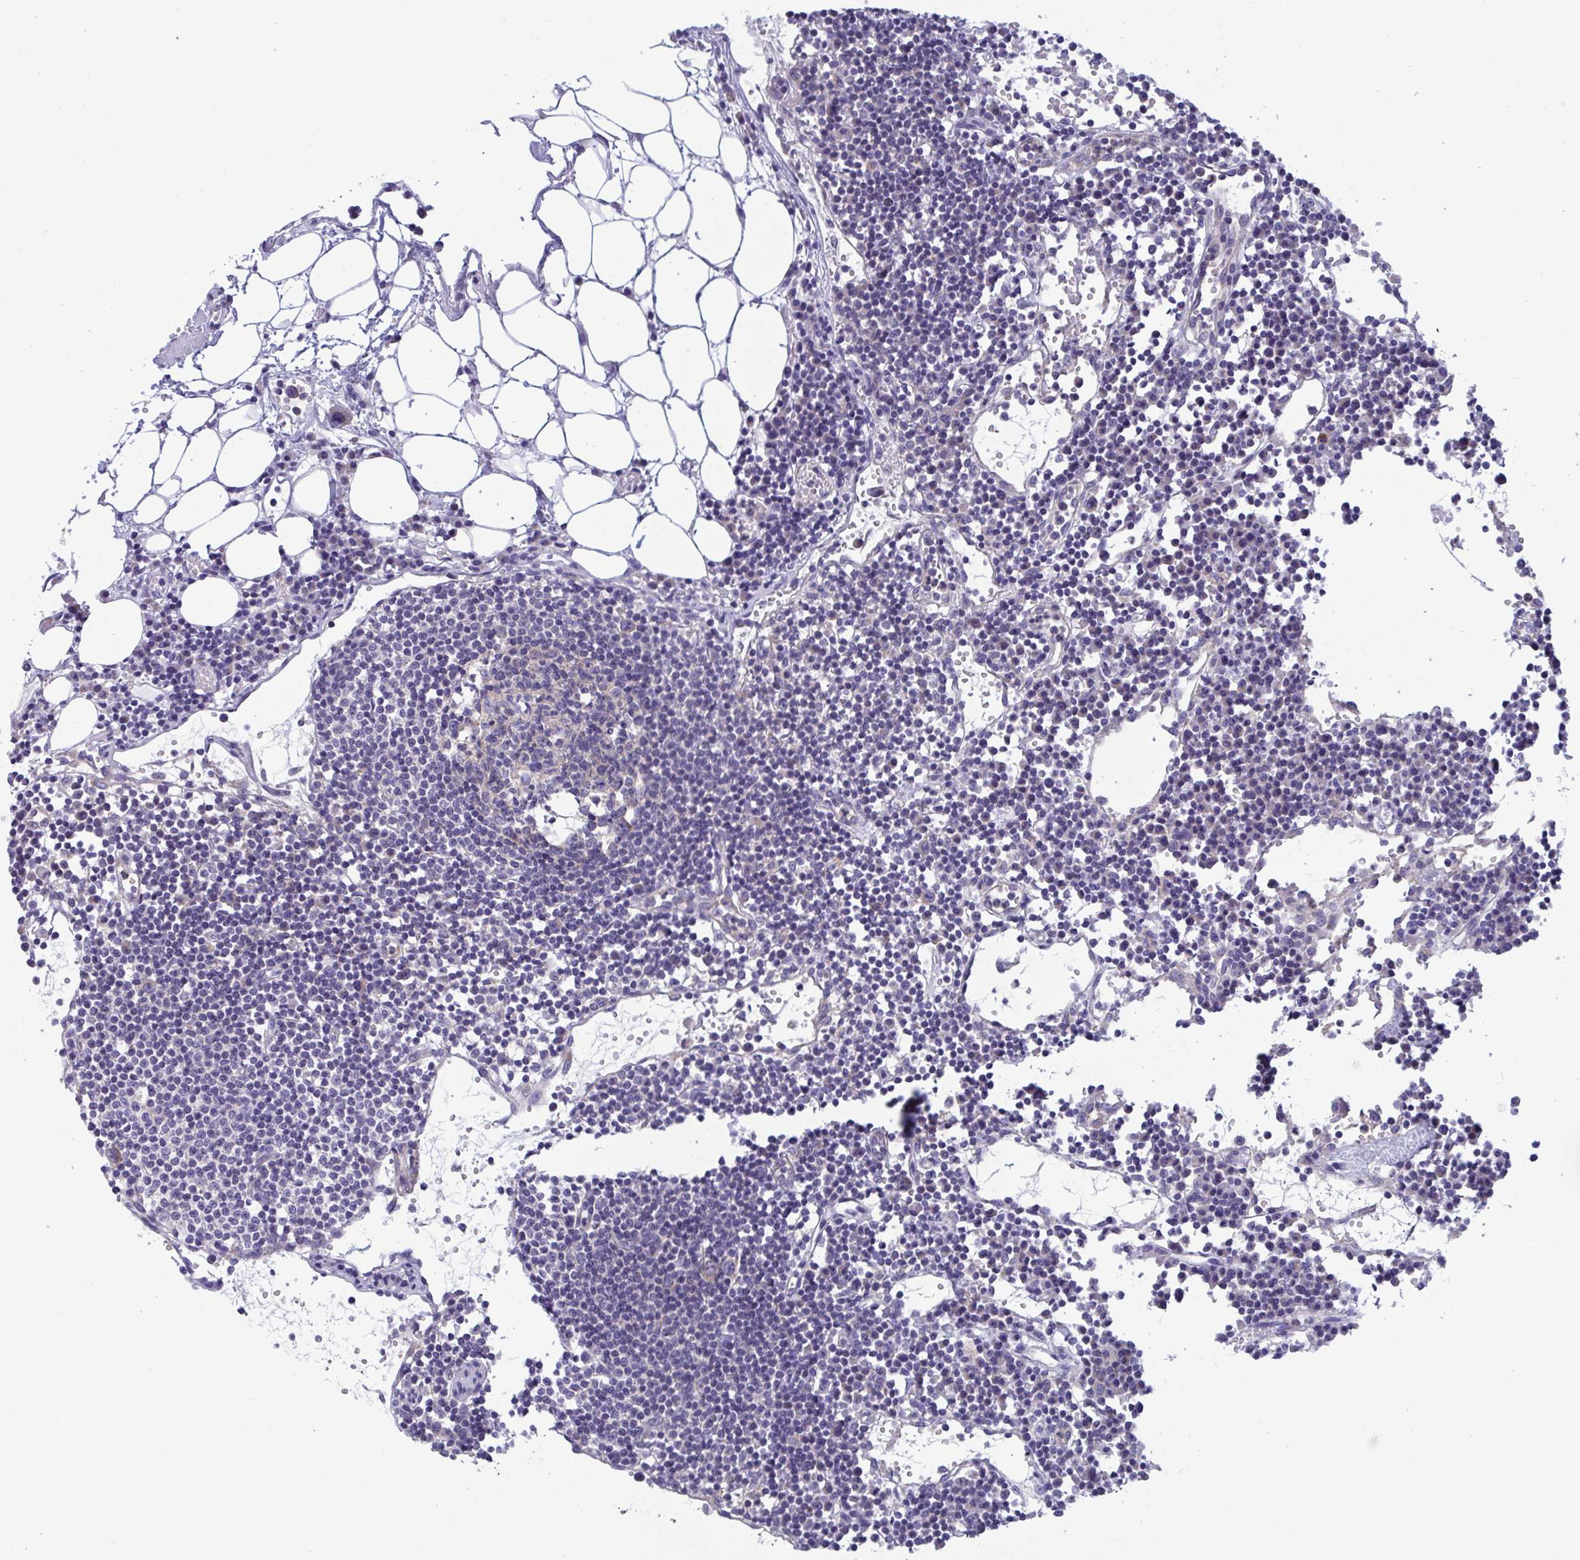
{"staining": {"intensity": "negative", "quantity": "none", "location": "none"}, "tissue": "lymph node", "cell_type": "Germinal center cells", "image_type": "normal", "snomed": [{"axis": "morphology", "description": "Normal tissue, NOS"}, {"axis": "topography", "description": "Lymph node"}], "caption": "The immunohistochemistry histopathology image has no significant positivity in germinal center cells of lymph node. The staining is performed using DAB (3,3'-diaminobenzidine) brown chromogen with nuclei counter-stained in using hematoxylin.", "gene": "OXLD1", "patient": {"sex": "female", "age": 78}}